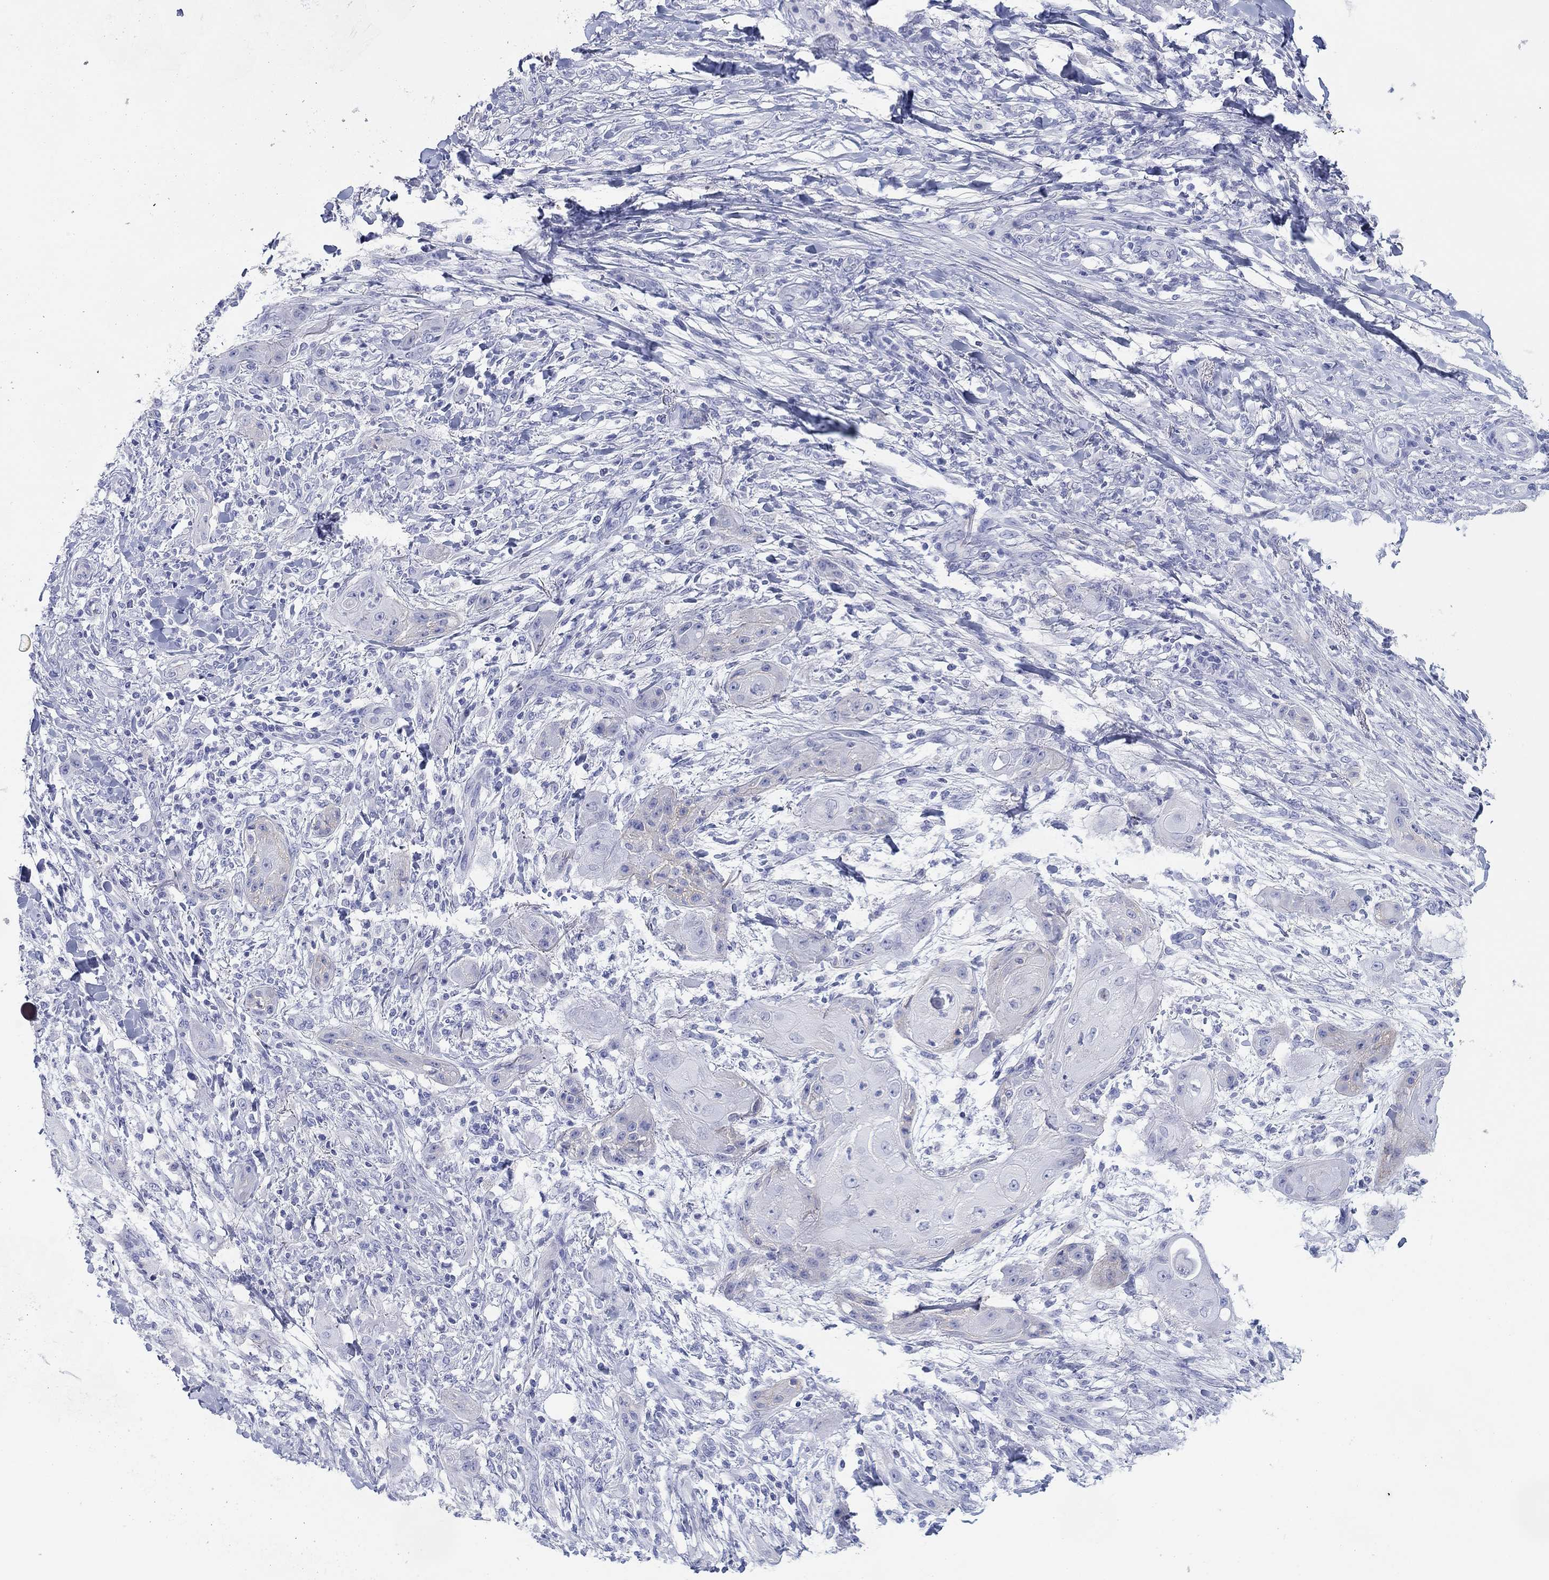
{"staining": {"intensity": "negative", "quantity": "none", "location": "none"}, "tissue": "skin cancer", "cell_type": "Tumor cells", "image_type": "cancer", "snomed": [{"axis": "morphology", "description": "Squamous cell carcinoma, NOS"}, {"axis": "topography", "description": "Skin"}], "caption": "Immunohistochemical staining of human skin squamous cell carcinoma exhibits no significant expression in tumor cells.", "gene": "ATP1B1", "patient": {"sex": "male", "age": 62}}